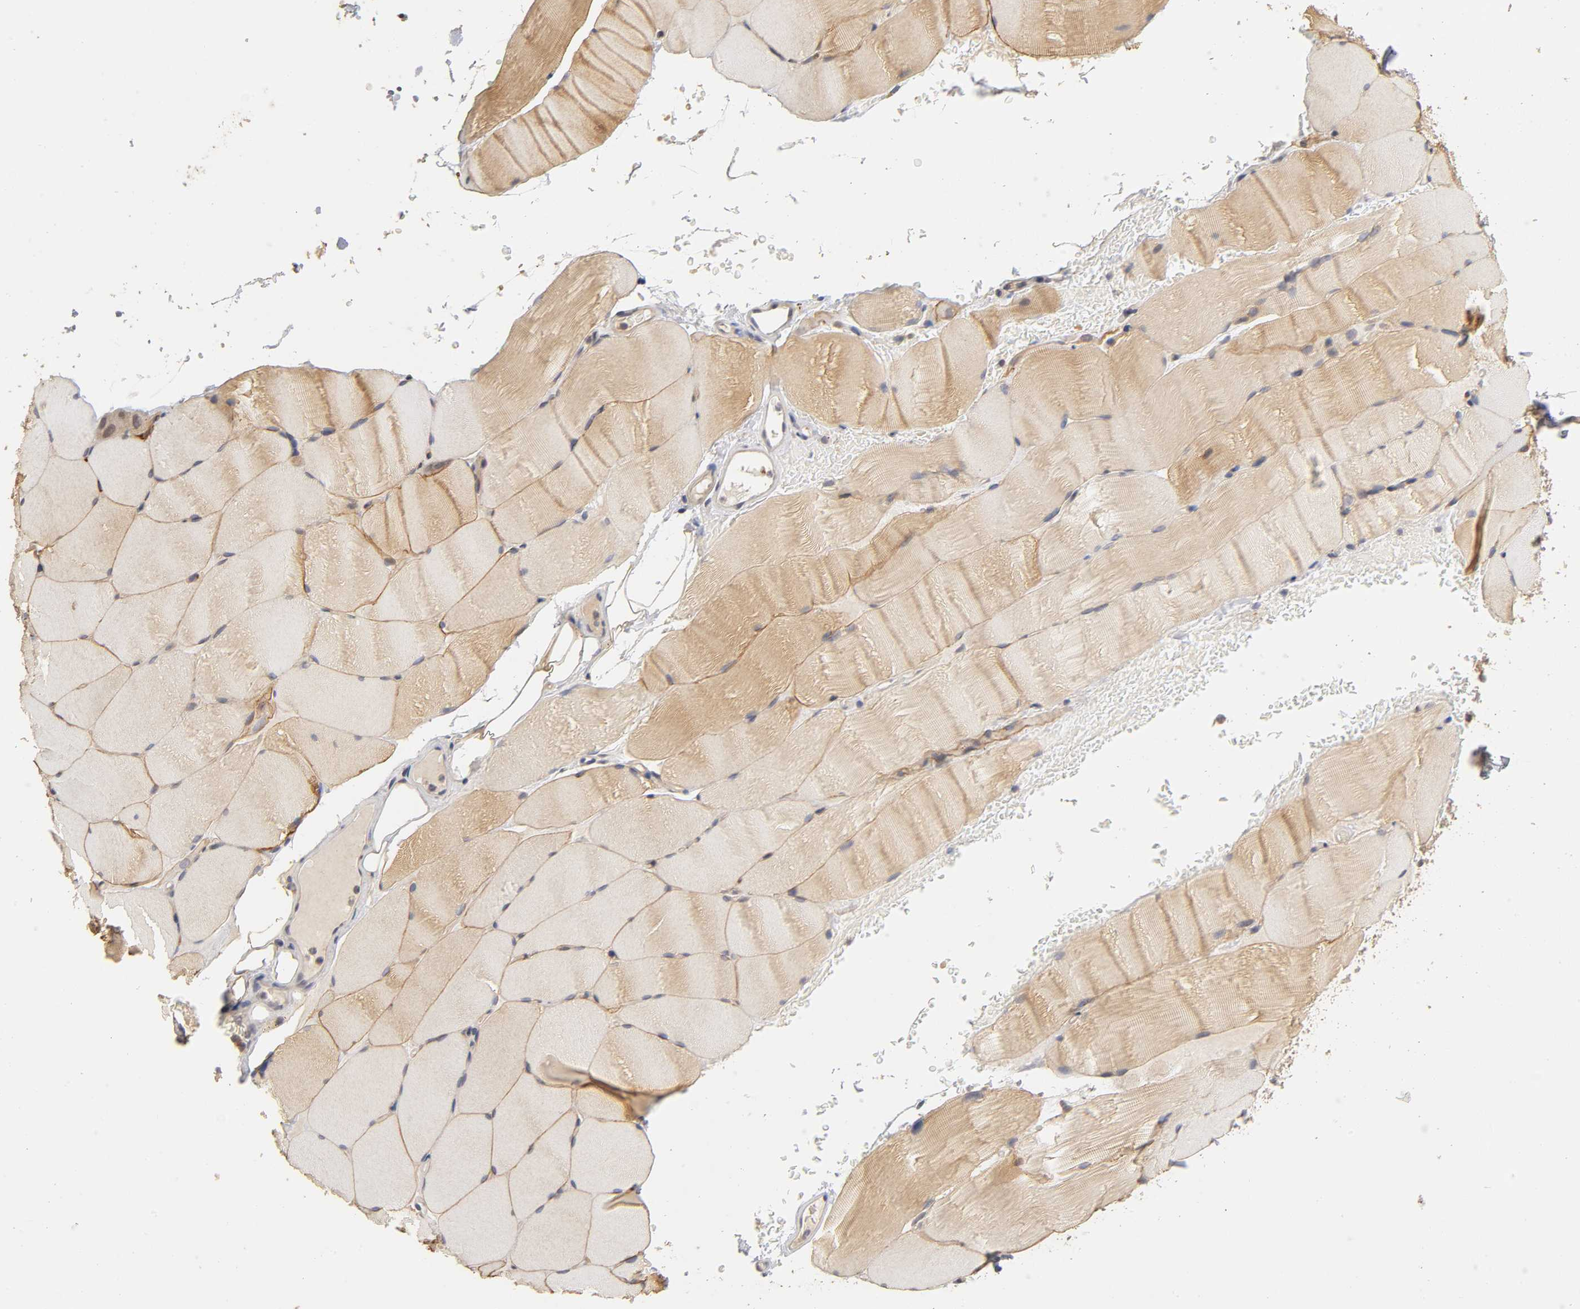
{"staining": {"intensity": "weak", "quantity": "25%-75%", "location": "cytoplasmic/membranous"}, "tissue": "skeletal muscle", "cell_type": "Myocytes", "image_type": "normal", "snomed": [{"axis": "morphology", "description": "Normal tissue, NOS"}, {"axis": "topography", "description": "Skeletal muscle"}], "caption": "Skeletal muscle was stained to show a protein in brown. There is low levels of weak cytoplasmic/membranous staining in approximately 25%-75% of myocytes.", "gene": "LAMB1", "patient": {"sex": "female", "age": 37}}